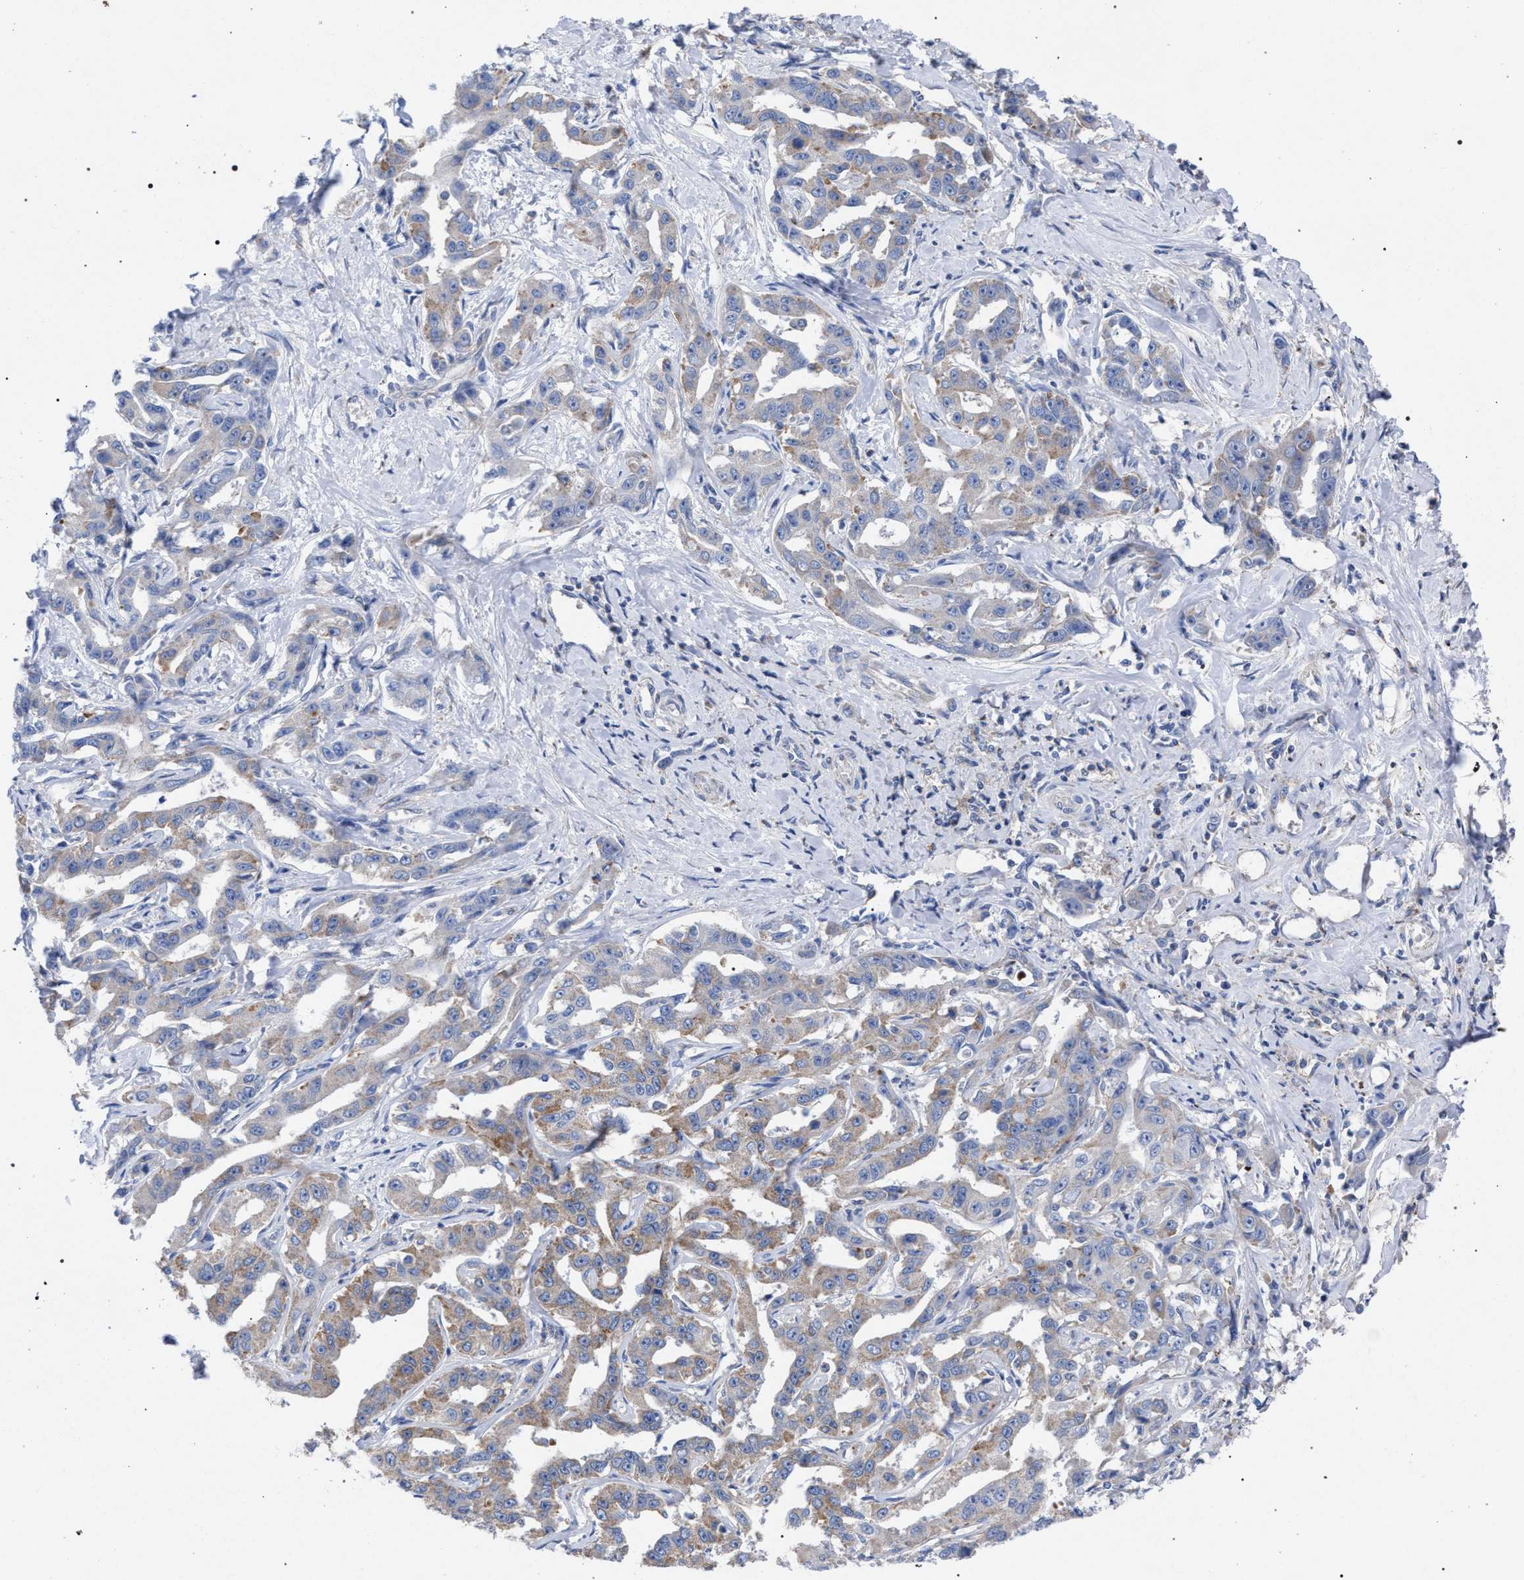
{"staining": {"intensity": "weak", "quantity": "25%-75%", "location": "cytoplasmic/membranous"}, "tissue": "liver cancer", "cell_type": "Tumor cells", "image_type": "cancer", "snomed": [{"axis": "morphology", "description": "Cholangiocarcinoma"}, {"axis": "topography", "description": "Liver"}], "caption": "A high-resolution image shows immunohistochemistry (IHC) staining of liver cholangiocarcinoma, which demonstrates weak cytoplasmic/membranous staining in approximately 25%-75% of tumor cells.", "gene": "GMPR", "patient": {"sex": "male", "age": 59}}